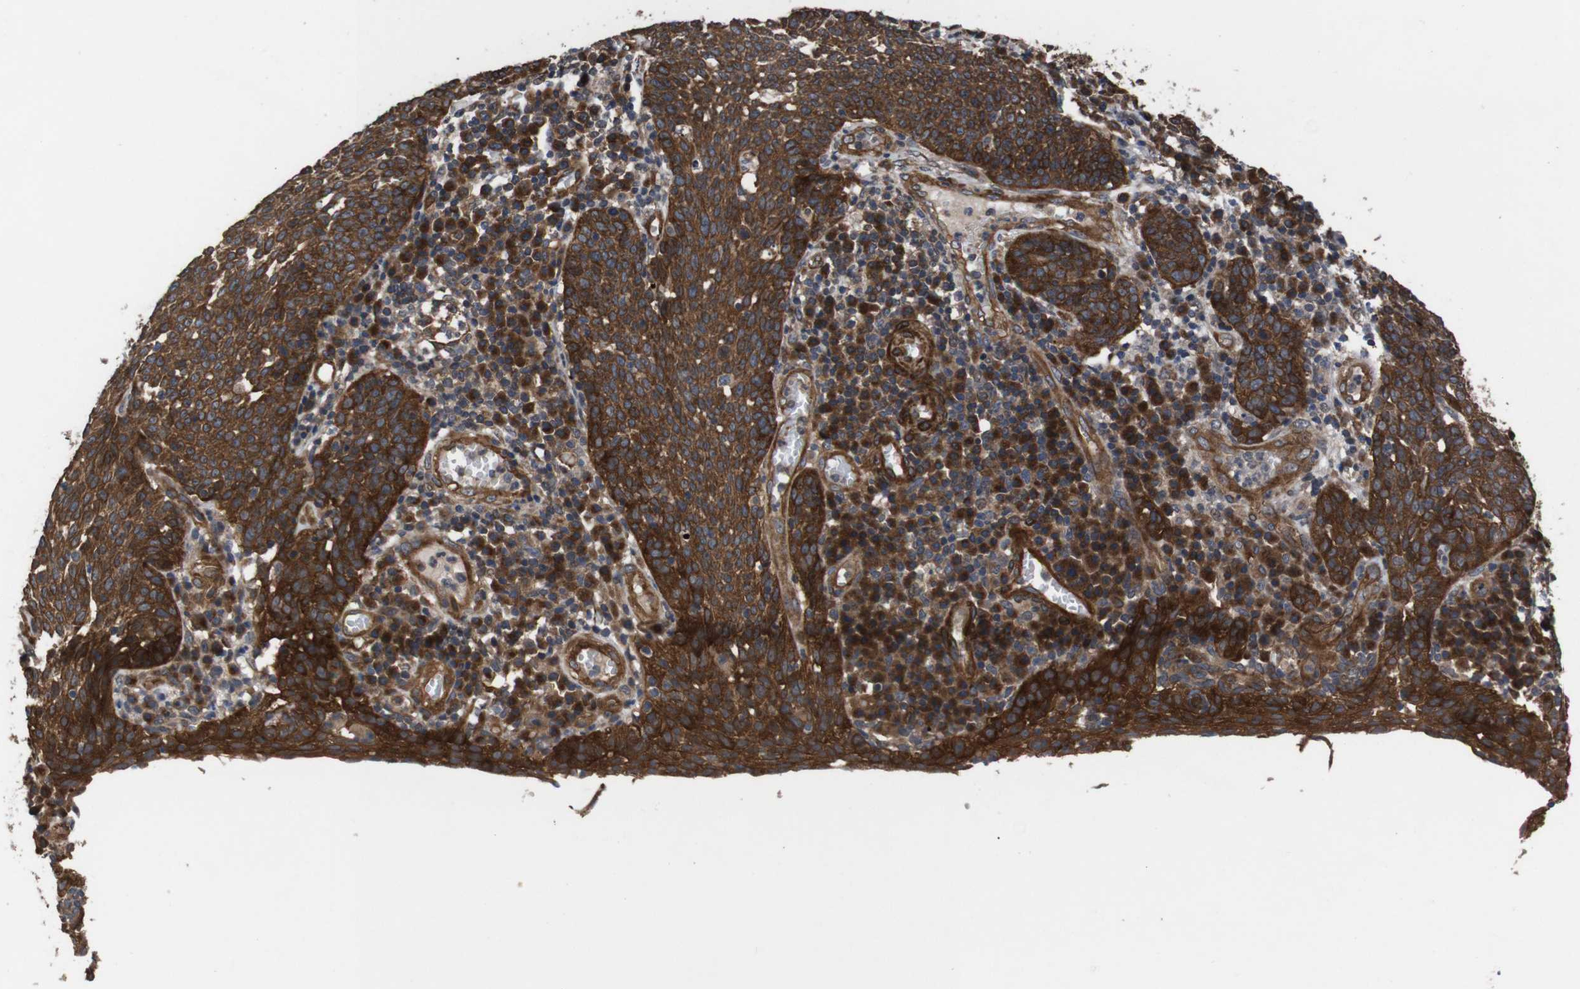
{"staining": {"intensity": "strong", "quantity": ">75%", "location": "cytoplasmic/membranous"}, "tissue": "cervical cancer", "cell_type": "Tumor cells", "image_type": "cancer", "snomed": [{"axis": "morphology", "description": "Squamous cell carcinoma, NOS"}, {"axis": "topography", "description": "Cervix"}], "caption": "Protein staining exhibits strong cytoplasmic/membranous expression in approximately >75% of tumor cells in cervical squamous cell carcinoma.", "gene": "PAWR", "patient": {"sex": "female", "age": 34}}